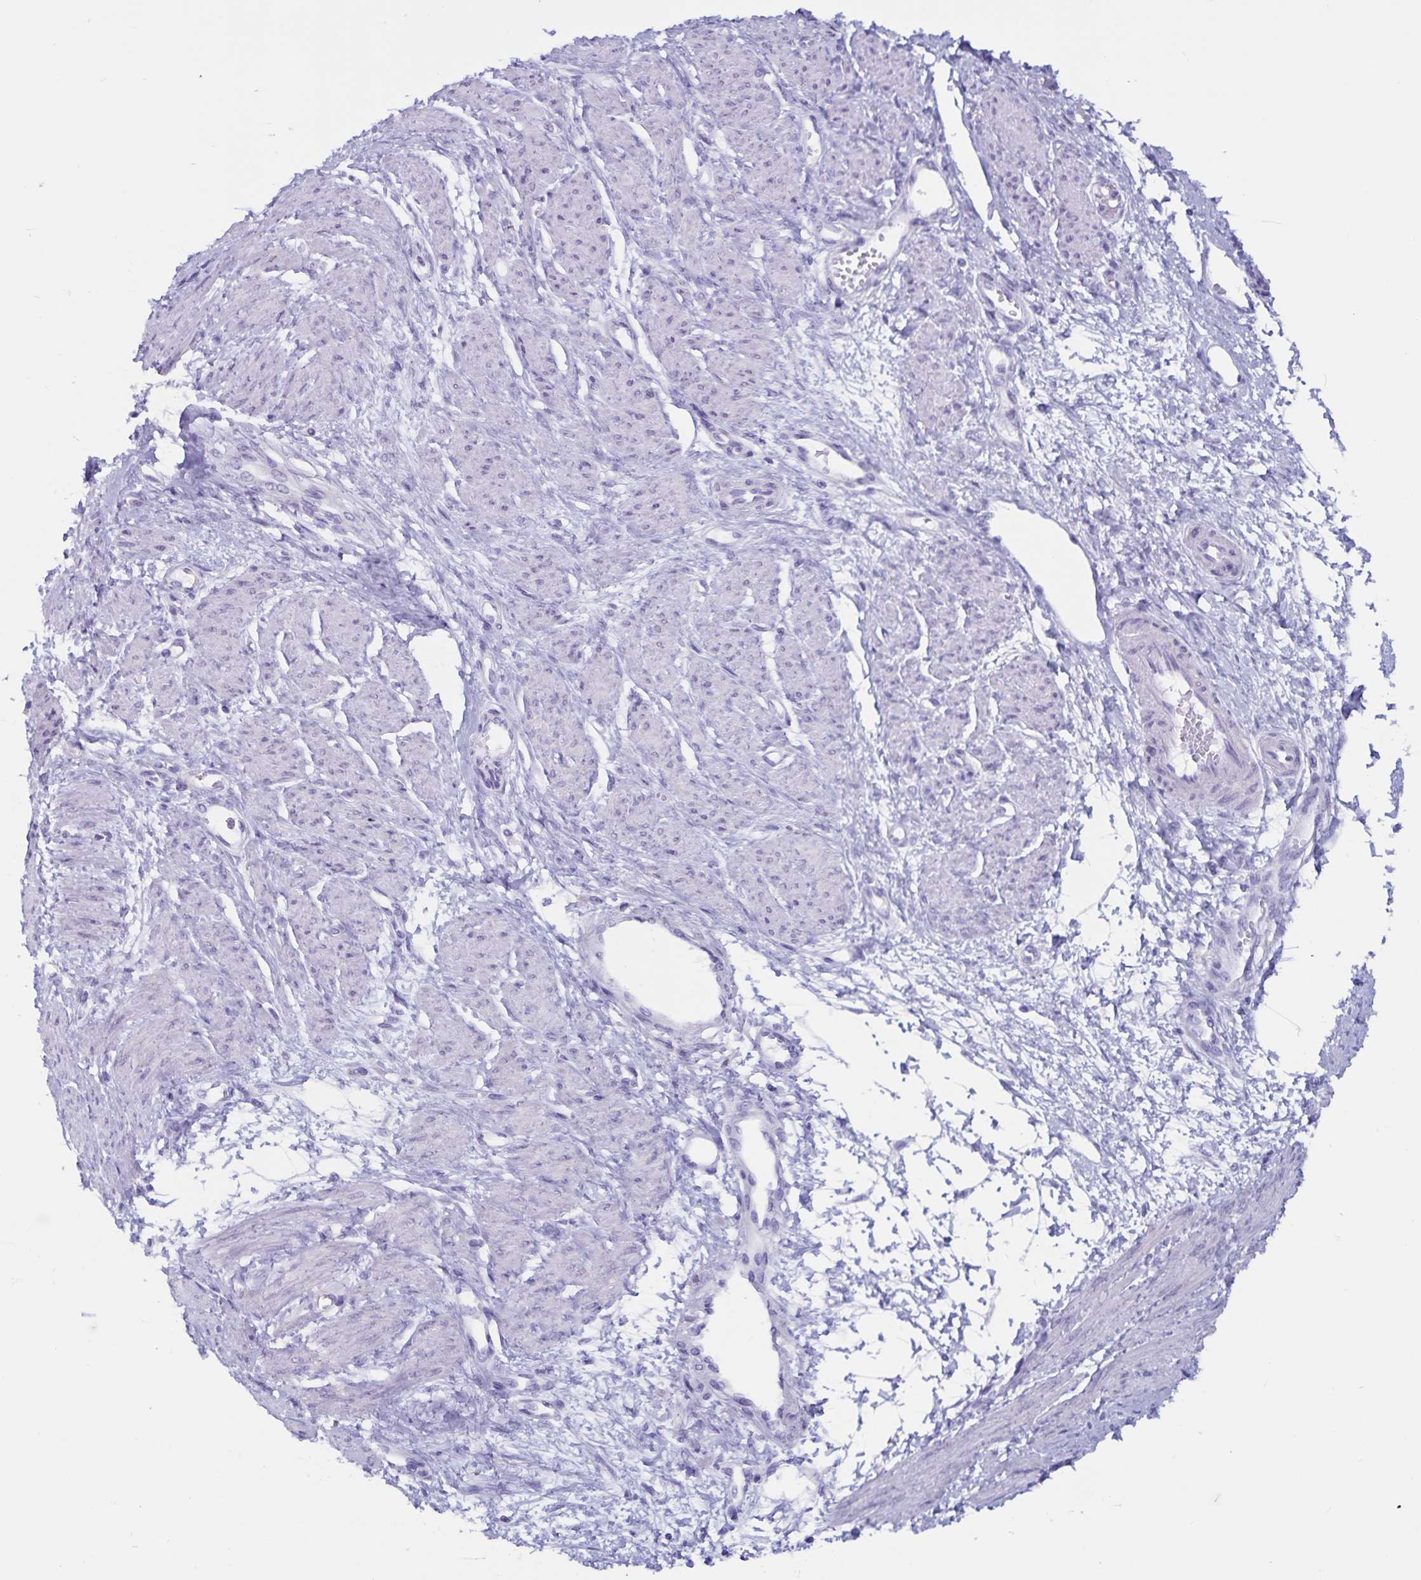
{"staining": {"intensity": "negative", "quantity": "none", "location": "none"}, "tissue": "smooth muscle", "cell_type": "Smooth muscle cells", "image_type": "normal", "snomed": [{"axis": "morphology", "description": "Normal tissue, NOS"}, {"axis": "topography", "description": "Smooth muscle"}, {"axis": "topography", "description": "Uterus"}], "caption": "The image shows no staining of smooth muscle cells in unremarkable smooth muscle. The staining was performed using DAB (3,3'-diaminobenzidine) to visualize the protein expression in brown, while the nuclei were stained in blue with hematoxylin (Magnification: 20x).", "gene": "GPR137", "patient": {"sex": "female", "age": 39}}